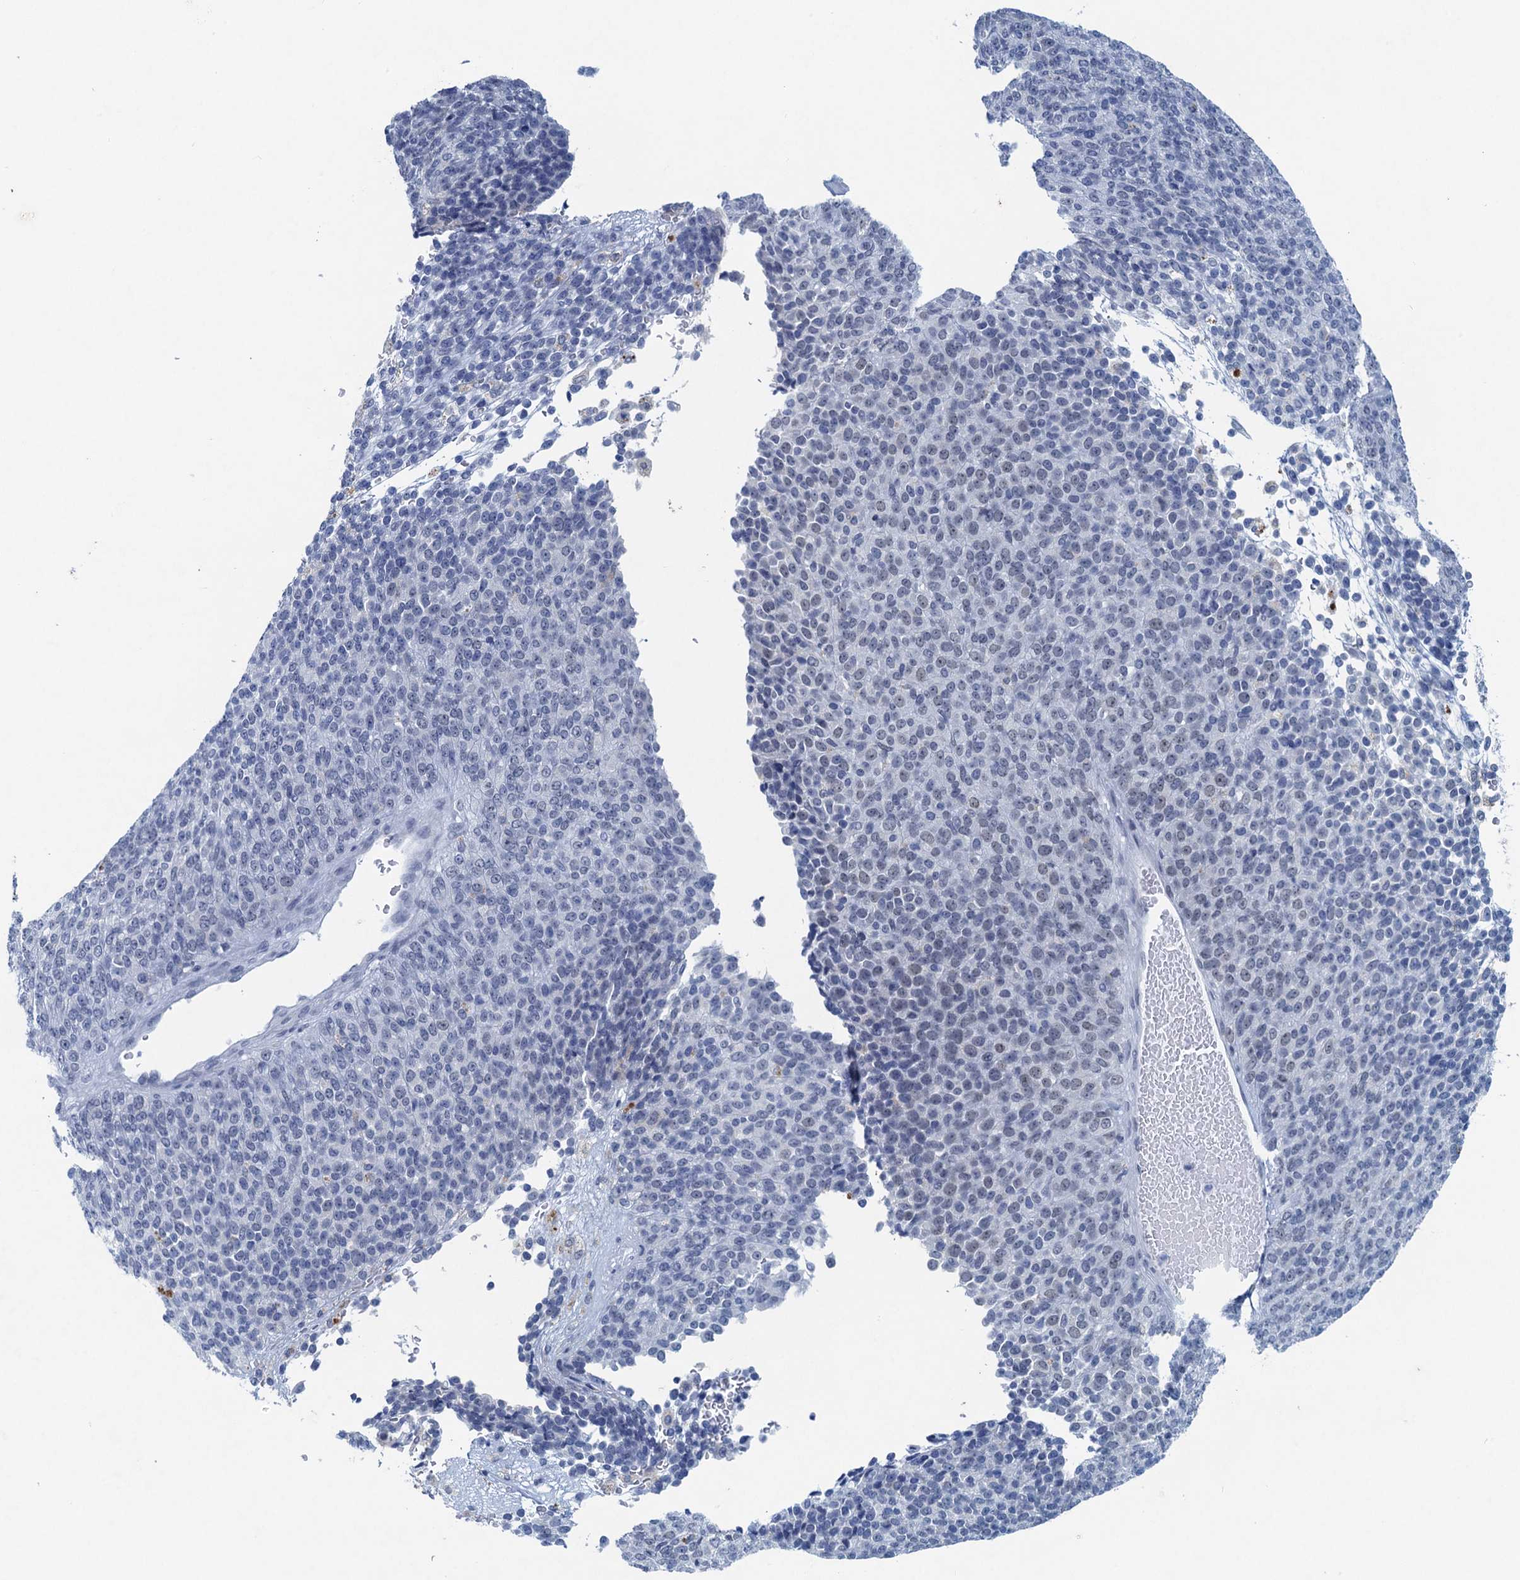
{"staining": {"intensity": "negative", "quantity": "none", "location": "none"}, "tissue": "melanoma", "cell_type": "Tumor cells", "image_type": "cancer", "snomed": [{"axis": "morphology", "description": "Malignant melanoma, Metastatic site"}, {"axis": "topography", "description": "Brain"}], "caption": "The immunohistochemistry (IHC) micrograph has no significant positivity in tumor cells of malignant melanoma (metastatic site) tissue.", "gene": "HAPSTR1", "patient": {"sex": "female", "age": 56}}